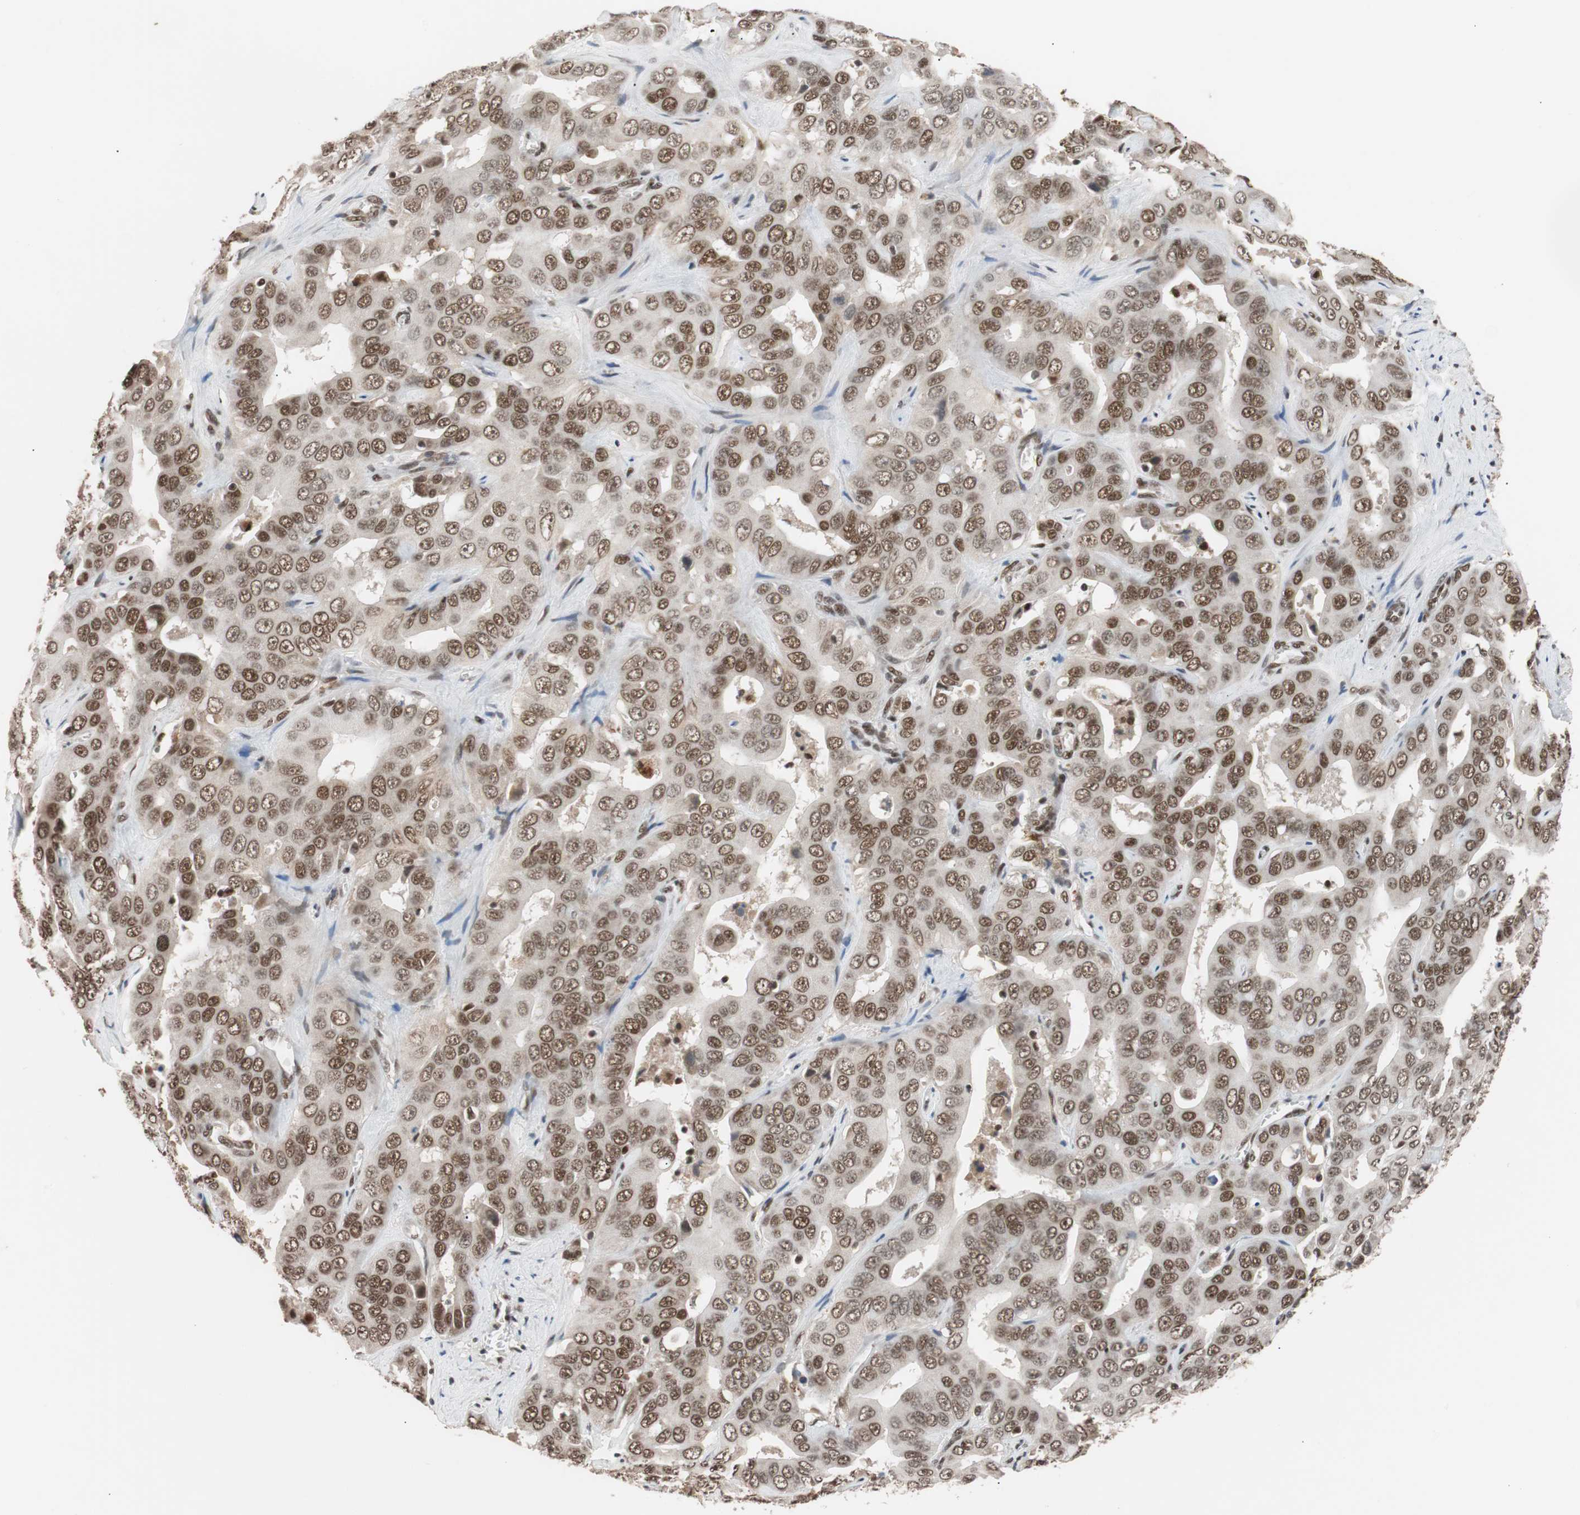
{"staining": {"intensity": "moderate", "quantity": ">75%", "location": "nuclear"}, "tissue": "liver cancer", "cell_type": "Tumor cells", "image_type": "cancer", "snomed": [{"axis": "morphology", "description": "Cholangiocarcinoma"}, {"axis": "topography", "description": "Liver"}], "caption": "Liver cancer stained with DAB (3,3'-diaminobenzidine) immunohistochemistry (IHC) reveals medium levels of moderate nuclear staining in approximately >75% of tumor cells.", "gene": "CHAMP1", "patient": {"sex": "female", "age": 52}}